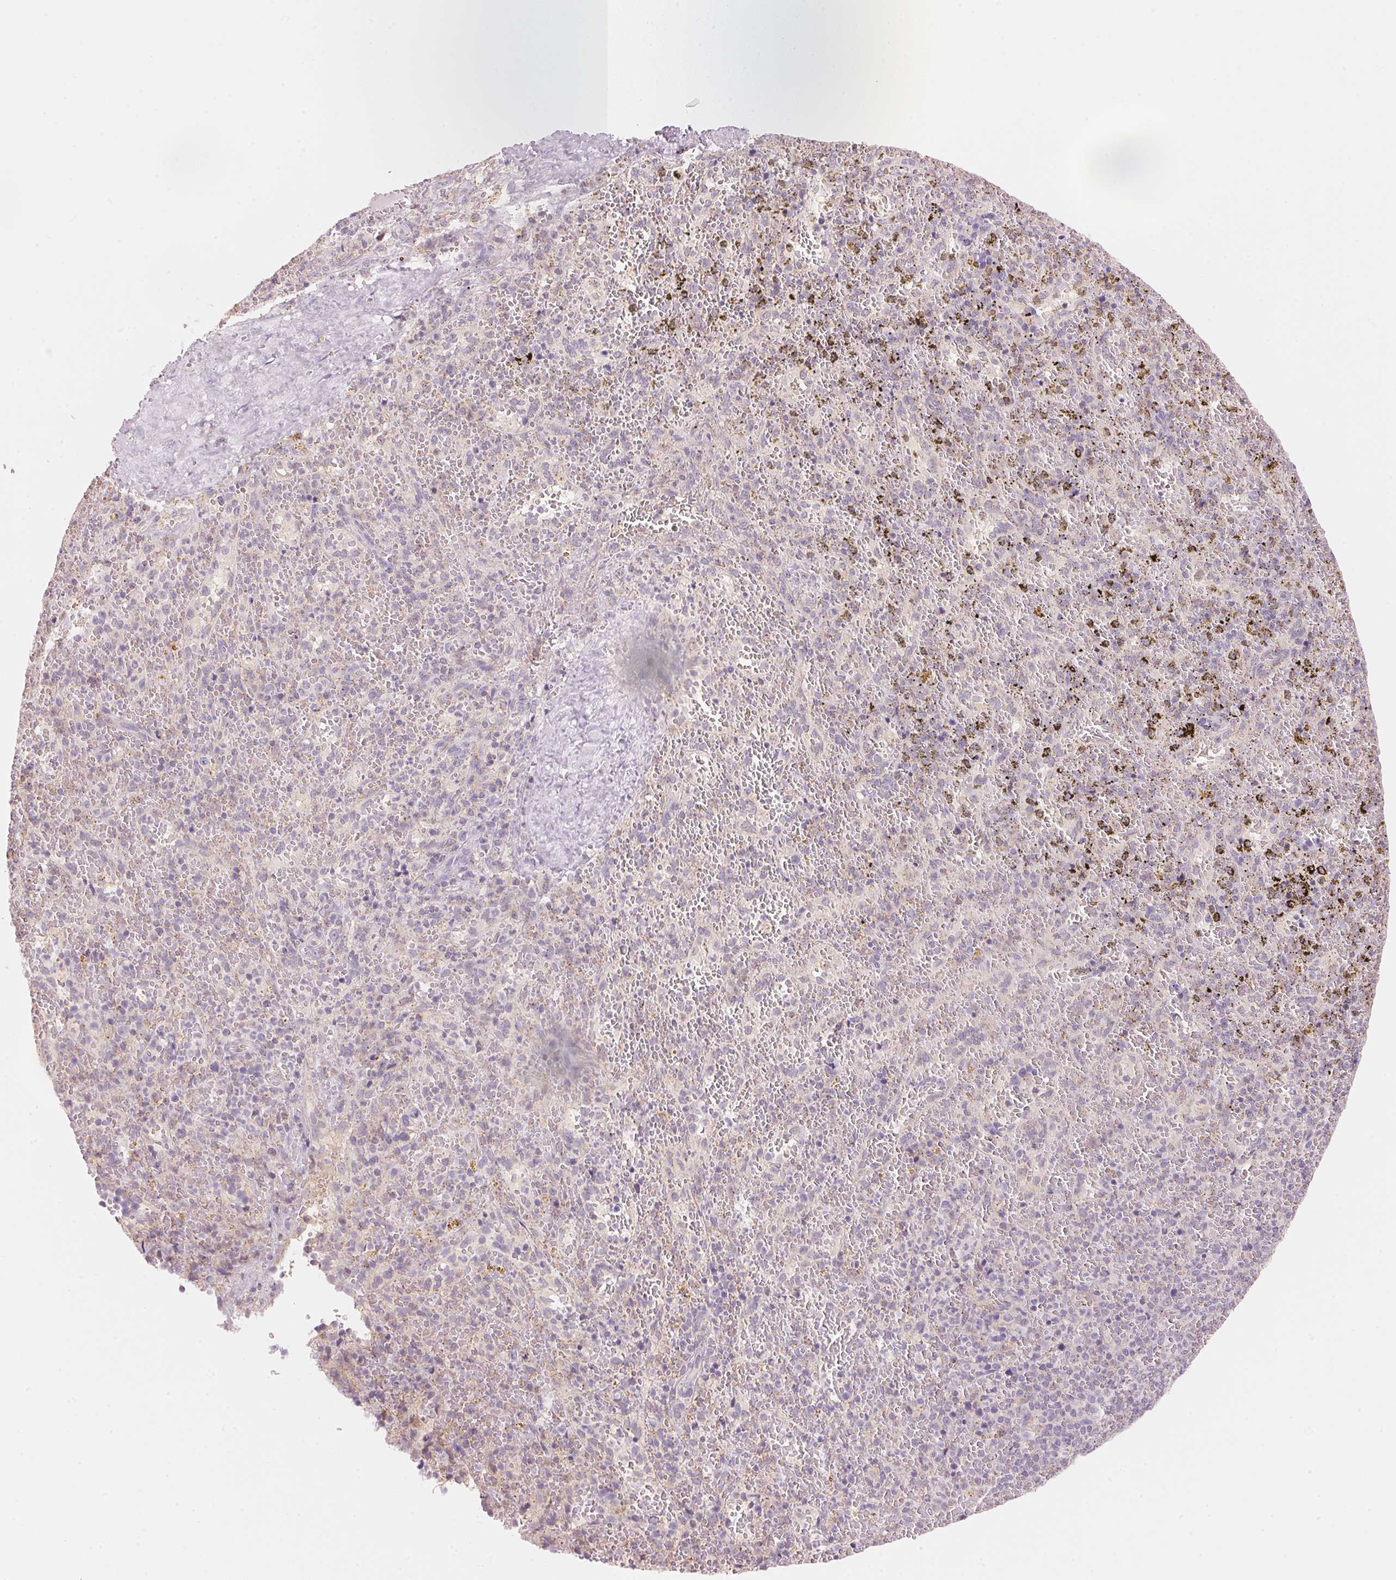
{"staining": {"intensity": "negative", "quantity": "none", "location": "none"}, "tissue": "spleen", "cell_type": "Cells in red pulp", "image_type": "normal", "snomed": [{"axis": "morphology", "description": "Normal tissue, NOS"}, {"axis": "topography", "description": "Spleen"}], "caption": "Spleen stained for a protein using immunohistochemistry demonstrates no staining cells in red pulp.", "gene": "HOXB13", "patient": {"sex": "female", "age": 50}}